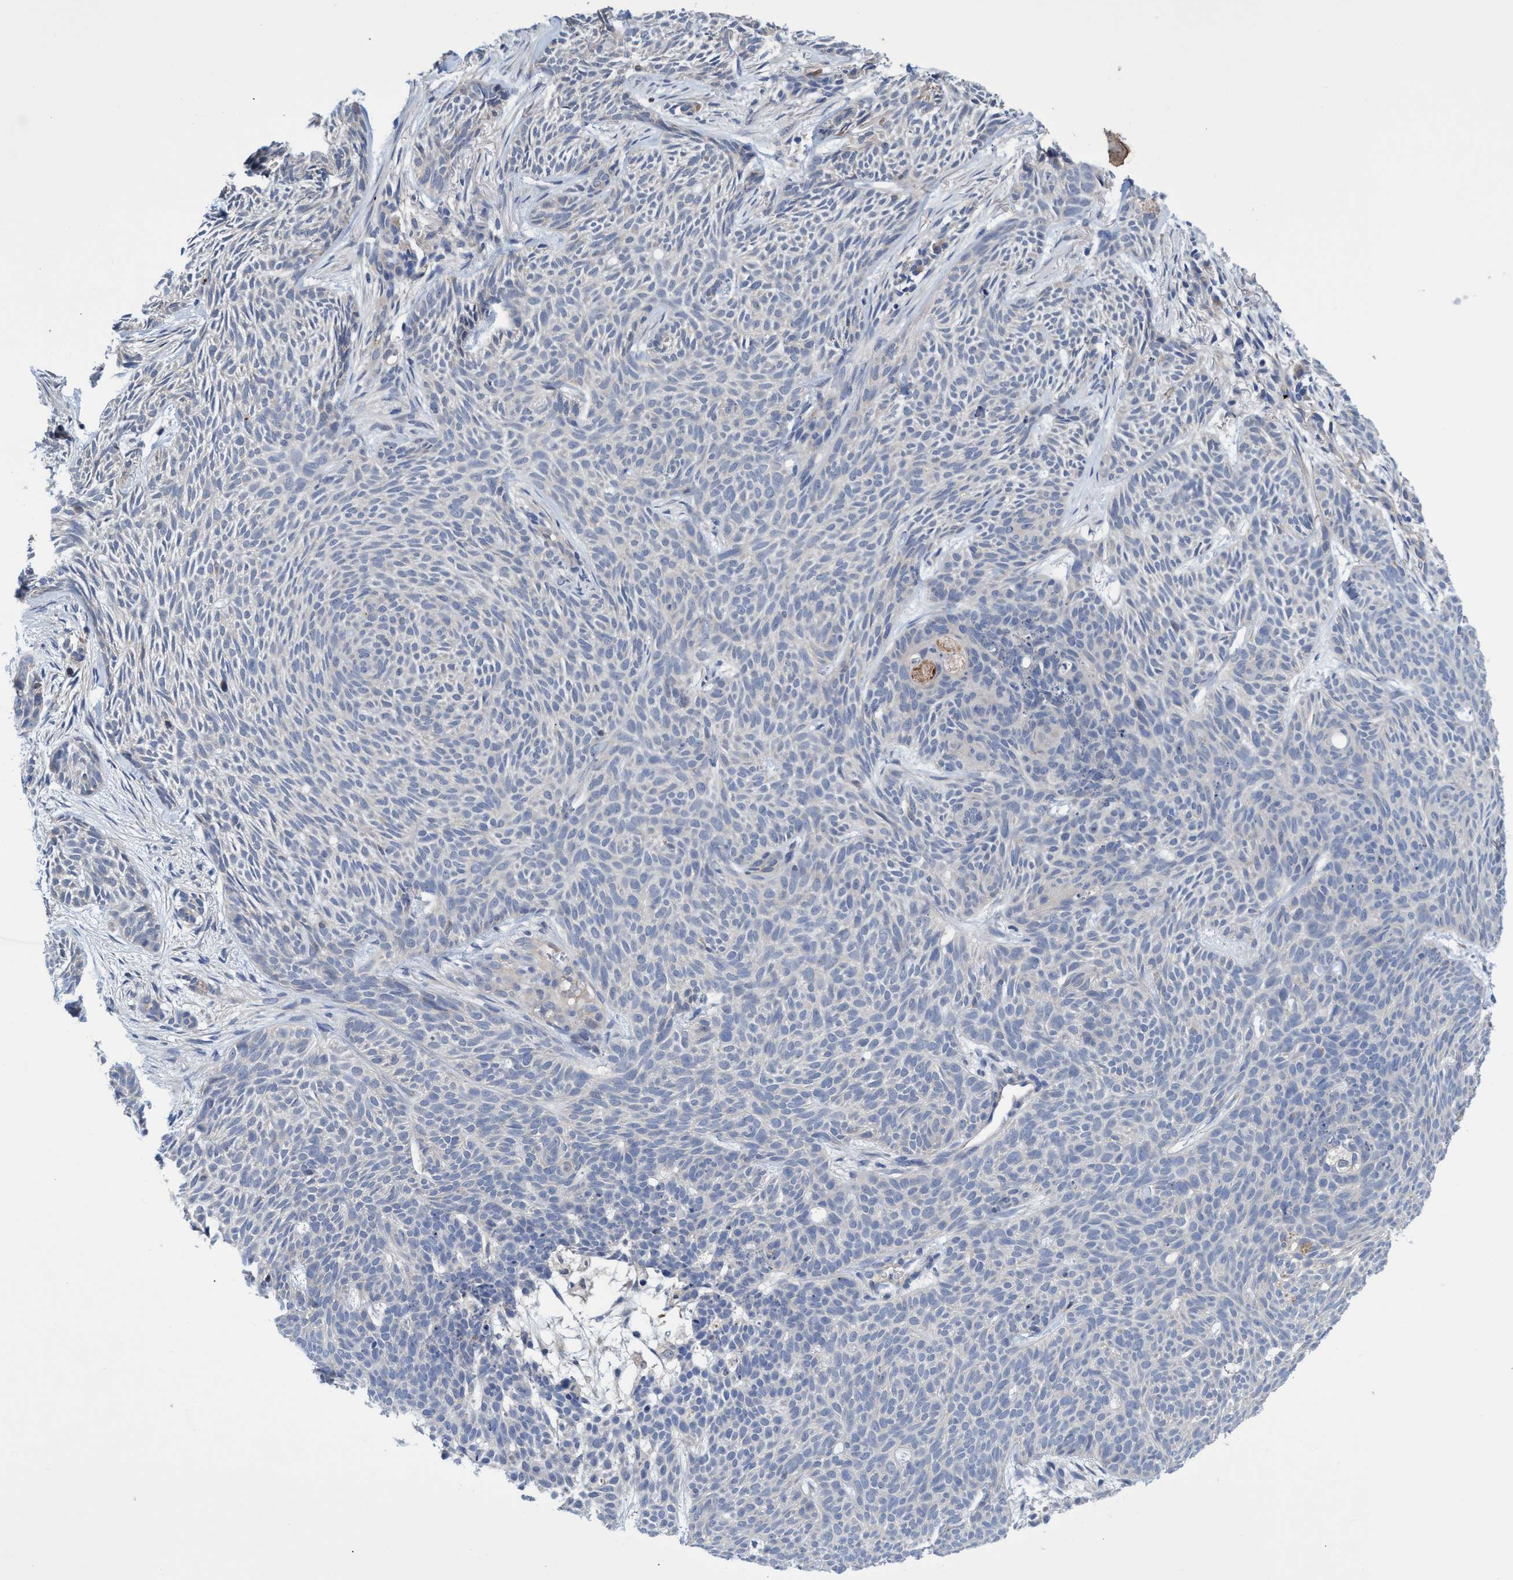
{"staining": {"intensity": "negative", "quantity": "none", "location": "none"}, "tissue": "skin cancer", "cell_type": "Tumor cells", "image_type": "cancer", "snomed": [{"axis": "morphology", "description": "Basal cell carcinoma"}, {"axis": "topography", "description": "Skin"}], "caption": "Immunohistochemistry of basal cell carcinoma (skin) exhibits no staining in tumor cells.", "gene": "SVEP1", "patient": {"sex": "female", "age": 59}}